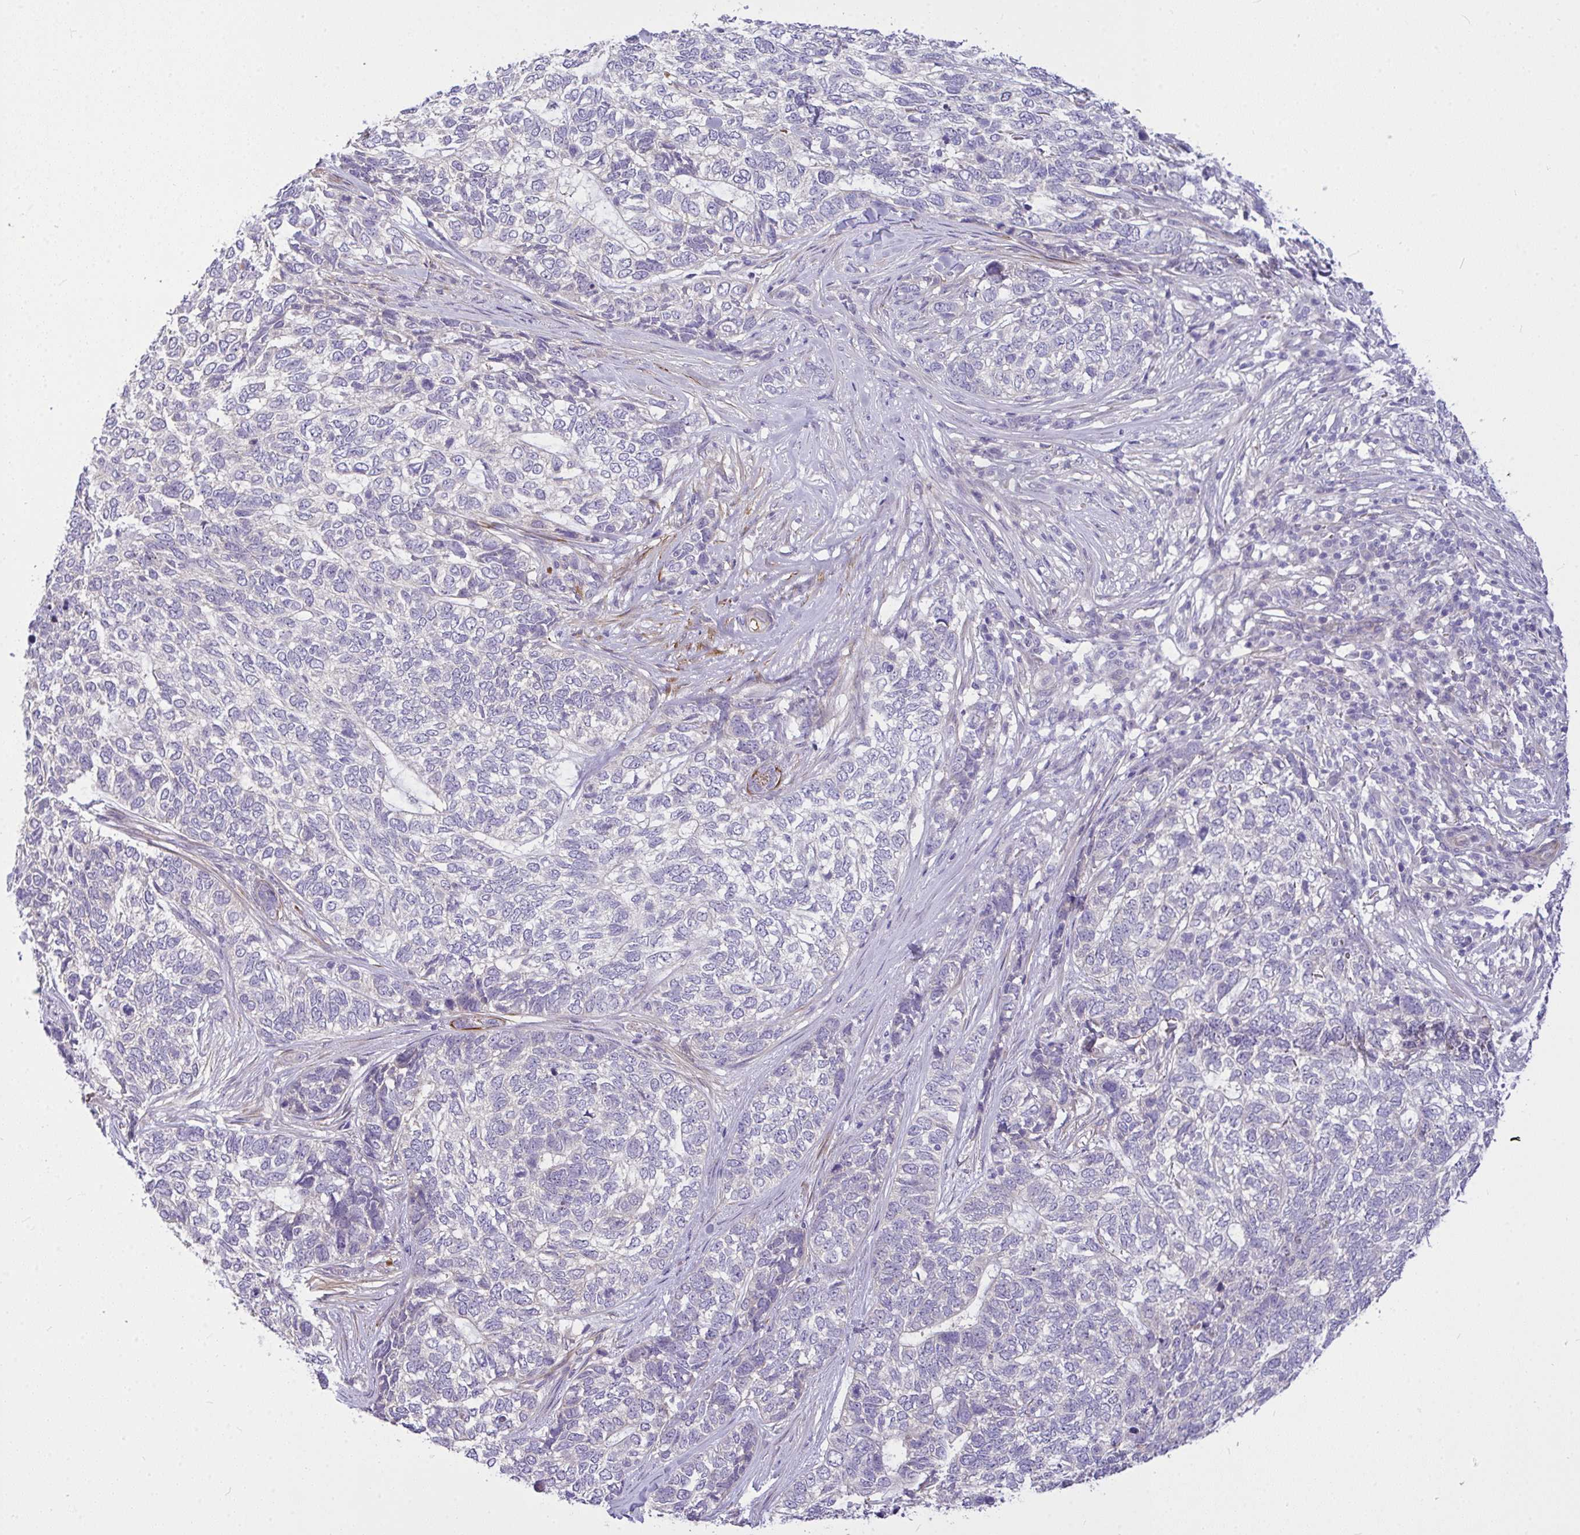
{"staining": {"intensity": "negative", "quantity": "none", "location": "none"}, "tissue": "skin cancer", "cell_type": "Tumor cells", "image_type": "cancer", "snomed": [{"axis": "morphology", "description": "Basal cell carcinoma"}, {"axis": "topography", "description": "Skin"}], "caption": "Tumor cells show no significant protein positivity in skin cancer (basal cell carcinoma).", "gene": "MOCS1", "patient": {"sex": "female", "age": 65}}